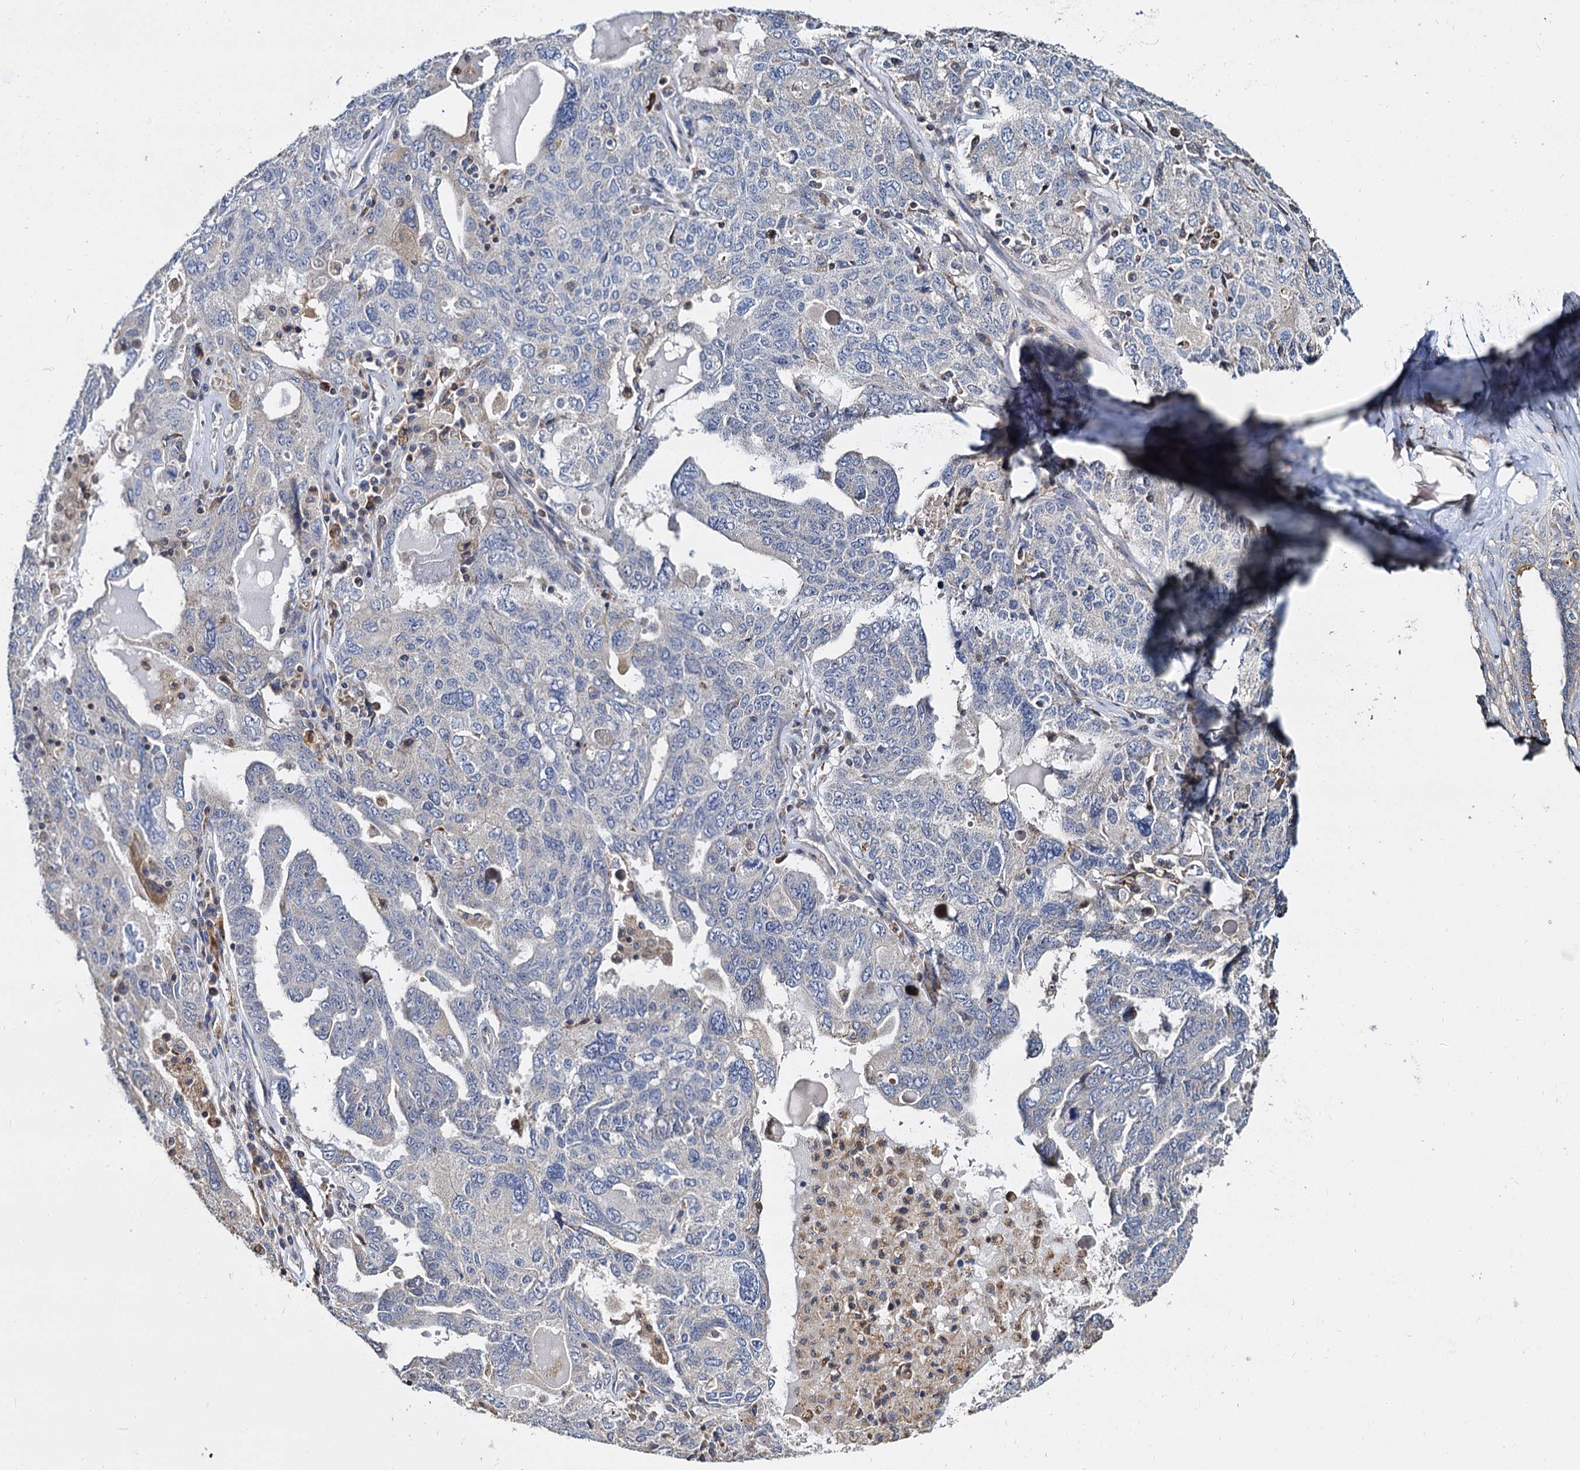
{"staining": {"intensity": "negative", "quantity": "none", "location": "none"}, "tissue": "ovarian cancer", "cell_type": "Tumor cells", "image_type": "cancer", "snomed": [{"axis": "morphology", "description": "Carcinoma, endometroid"}, {"axis": "topography", "description": "Ovary"}], "caption": "This is an immunohistochemistry (IHC) micrograph of human endometroid carcinoma (ovarian). There is no positivity in tumor cells.", "gene": "ANKRD13A", "patient": {"sex": "female", "age": 62}}